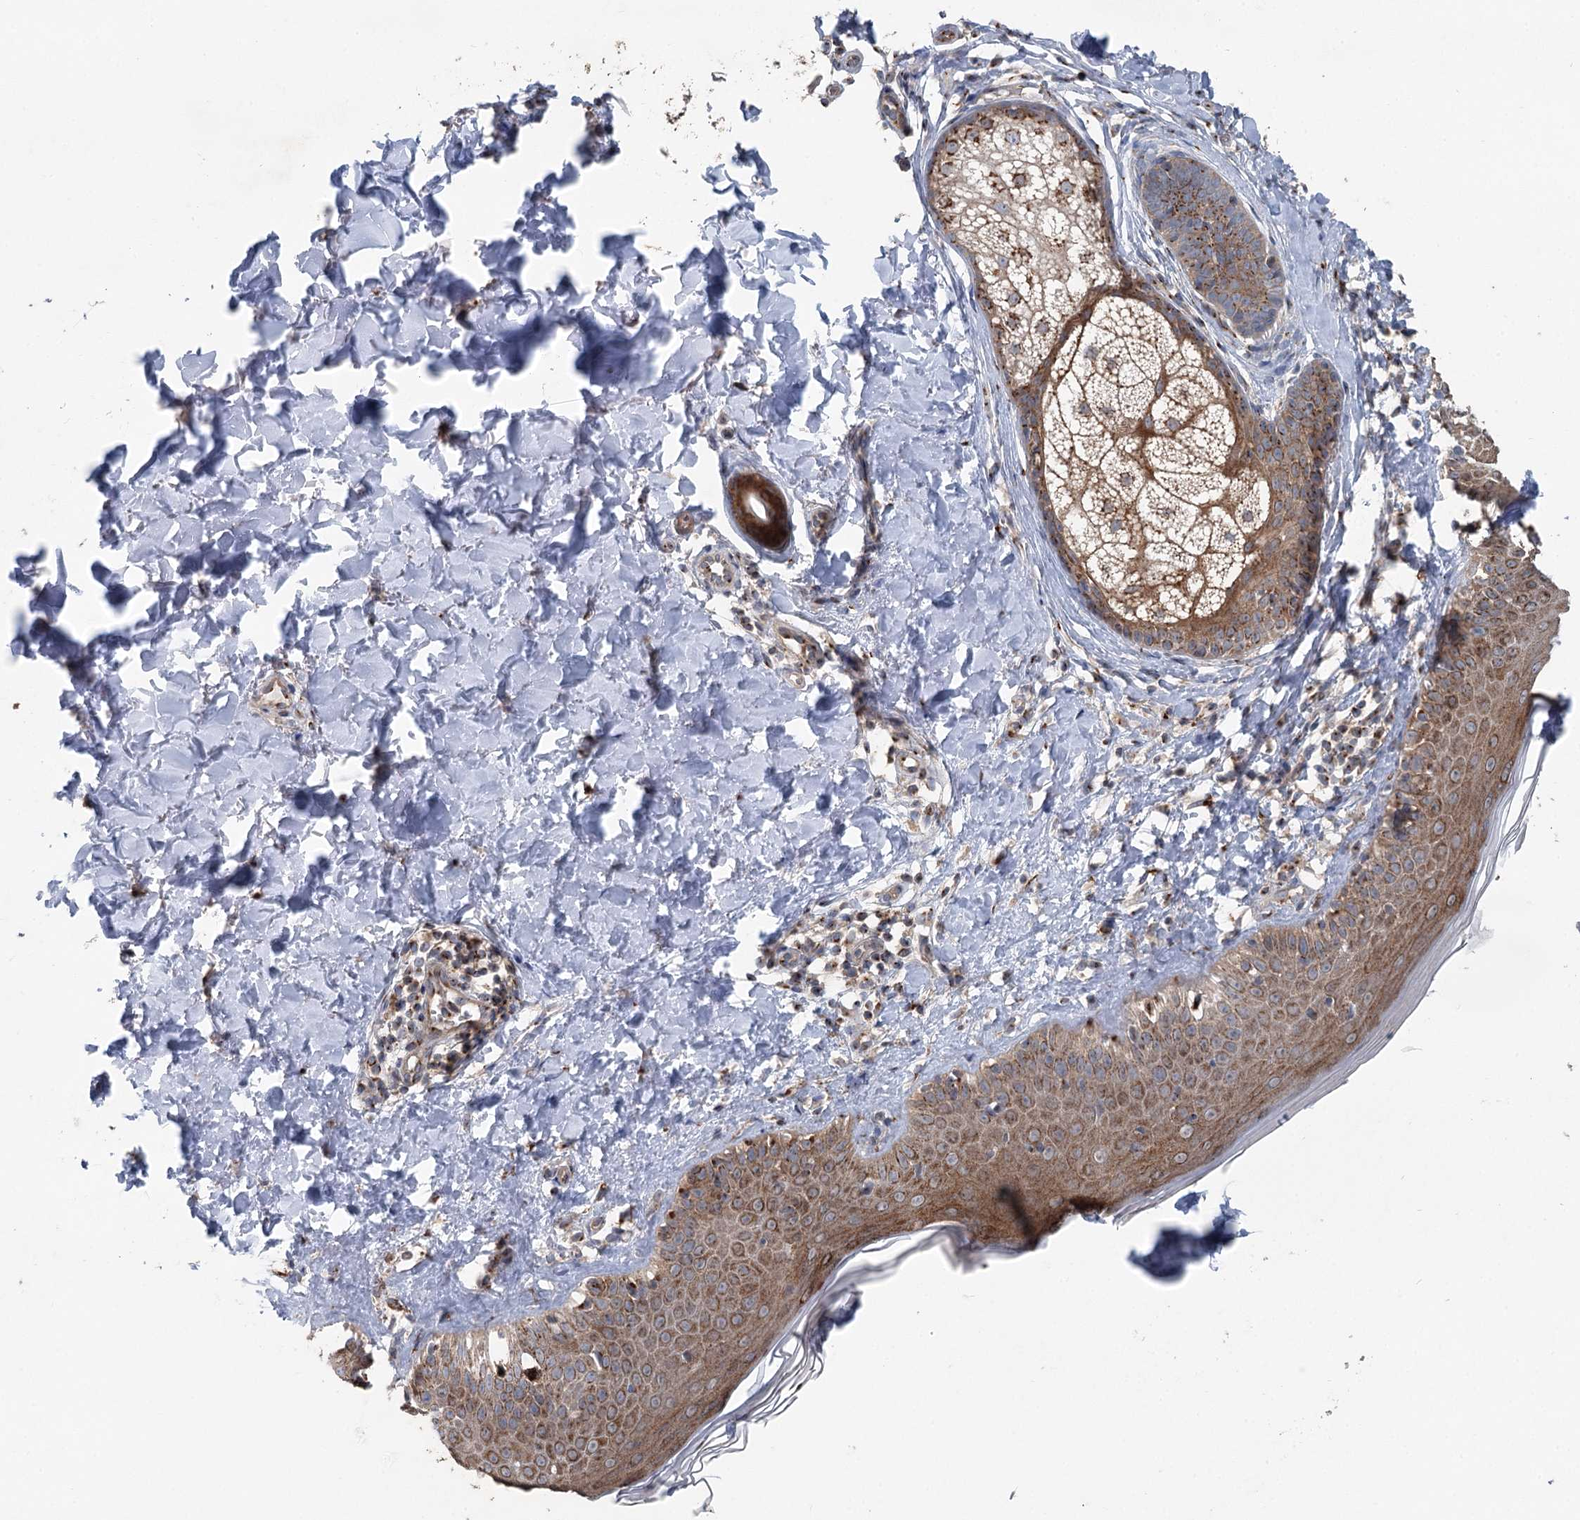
{"staining": {"intensity": "weak", "quantity": ">75%", "location": "cytoplasmic/membranous"}, "tissue": "skin", "cell_type": "Fibroblasts", "image_type": "normal", "snomed": [{"axis": "morphology", "description": "Normal tissue, NOS"}, {"axis": "topography", "description": "Skin"}], "caption": "Protein expression by immunohistochemistry exhibits weak cytoplasmic/membranous staining in about >75% of fibroblasts in normal skin.", "gene": "ITIH5", "patient": {"sex": "male", "age": 52}}